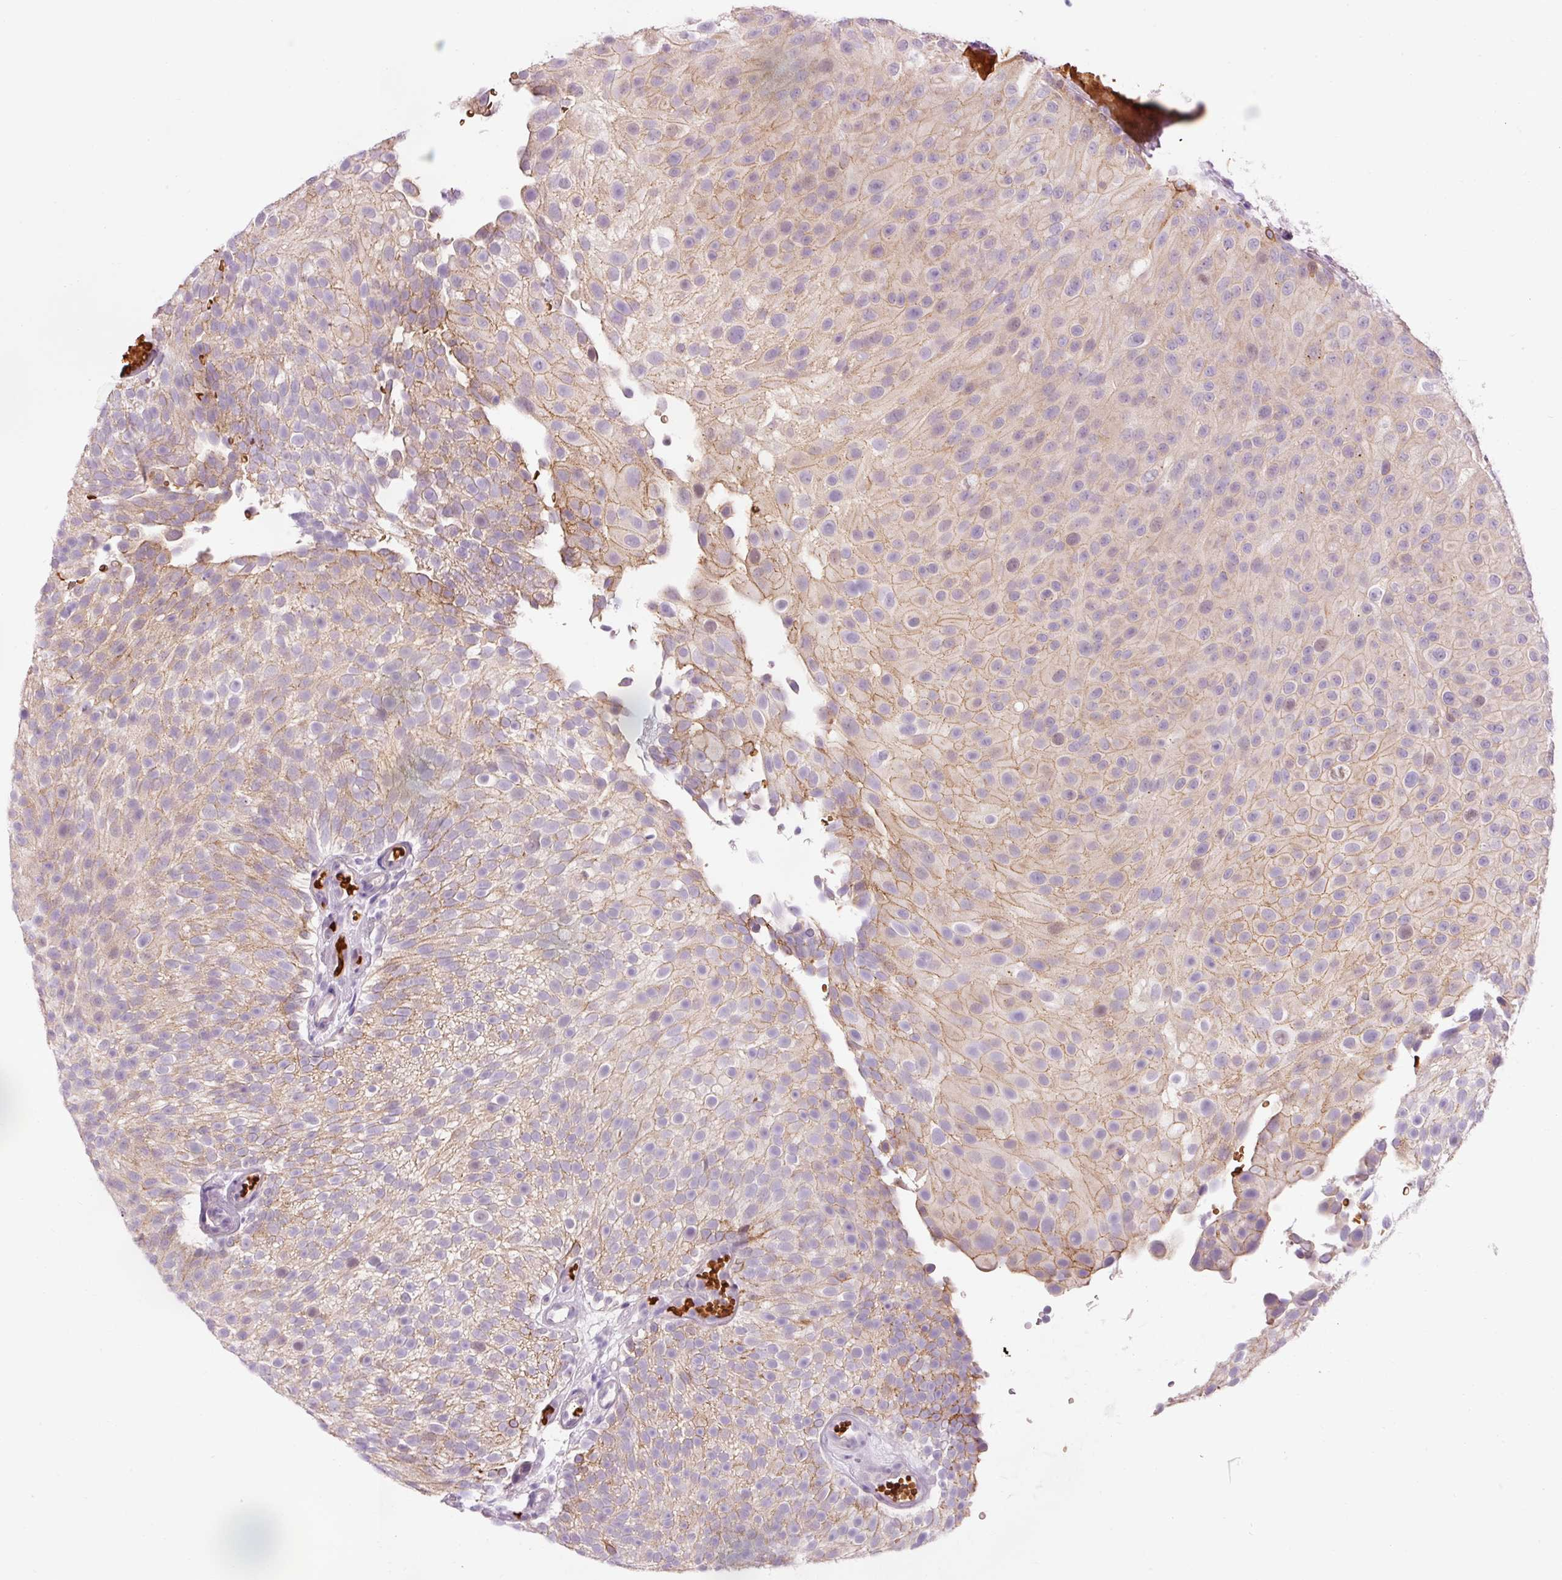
{"staining": {"intensity": "moderate", "quantity": "25%-75%", "location": "cytoplasmic/membranous"}, "tissue": "urothelial cancer", "cell_type": "Tumor cells", "image_type": "cancer", "snomed": [{"axis": "morphology", "description": "Urothelial carcinoma, Low grade"}, {"axis": "topography", "description": "Urinary bladder"}], "caption": "IHC histopathology image of neoplastic tissue: urothelial cancer stained using IHC exhibits medium levels of moderate protein expression localized specifically in the cytoplasmic/membranous of tumor cells, appearing as a cytoplasmic/membranous brown color.", "gene": "DHRS11", "patient": {"sex": "male", "age": 78}}